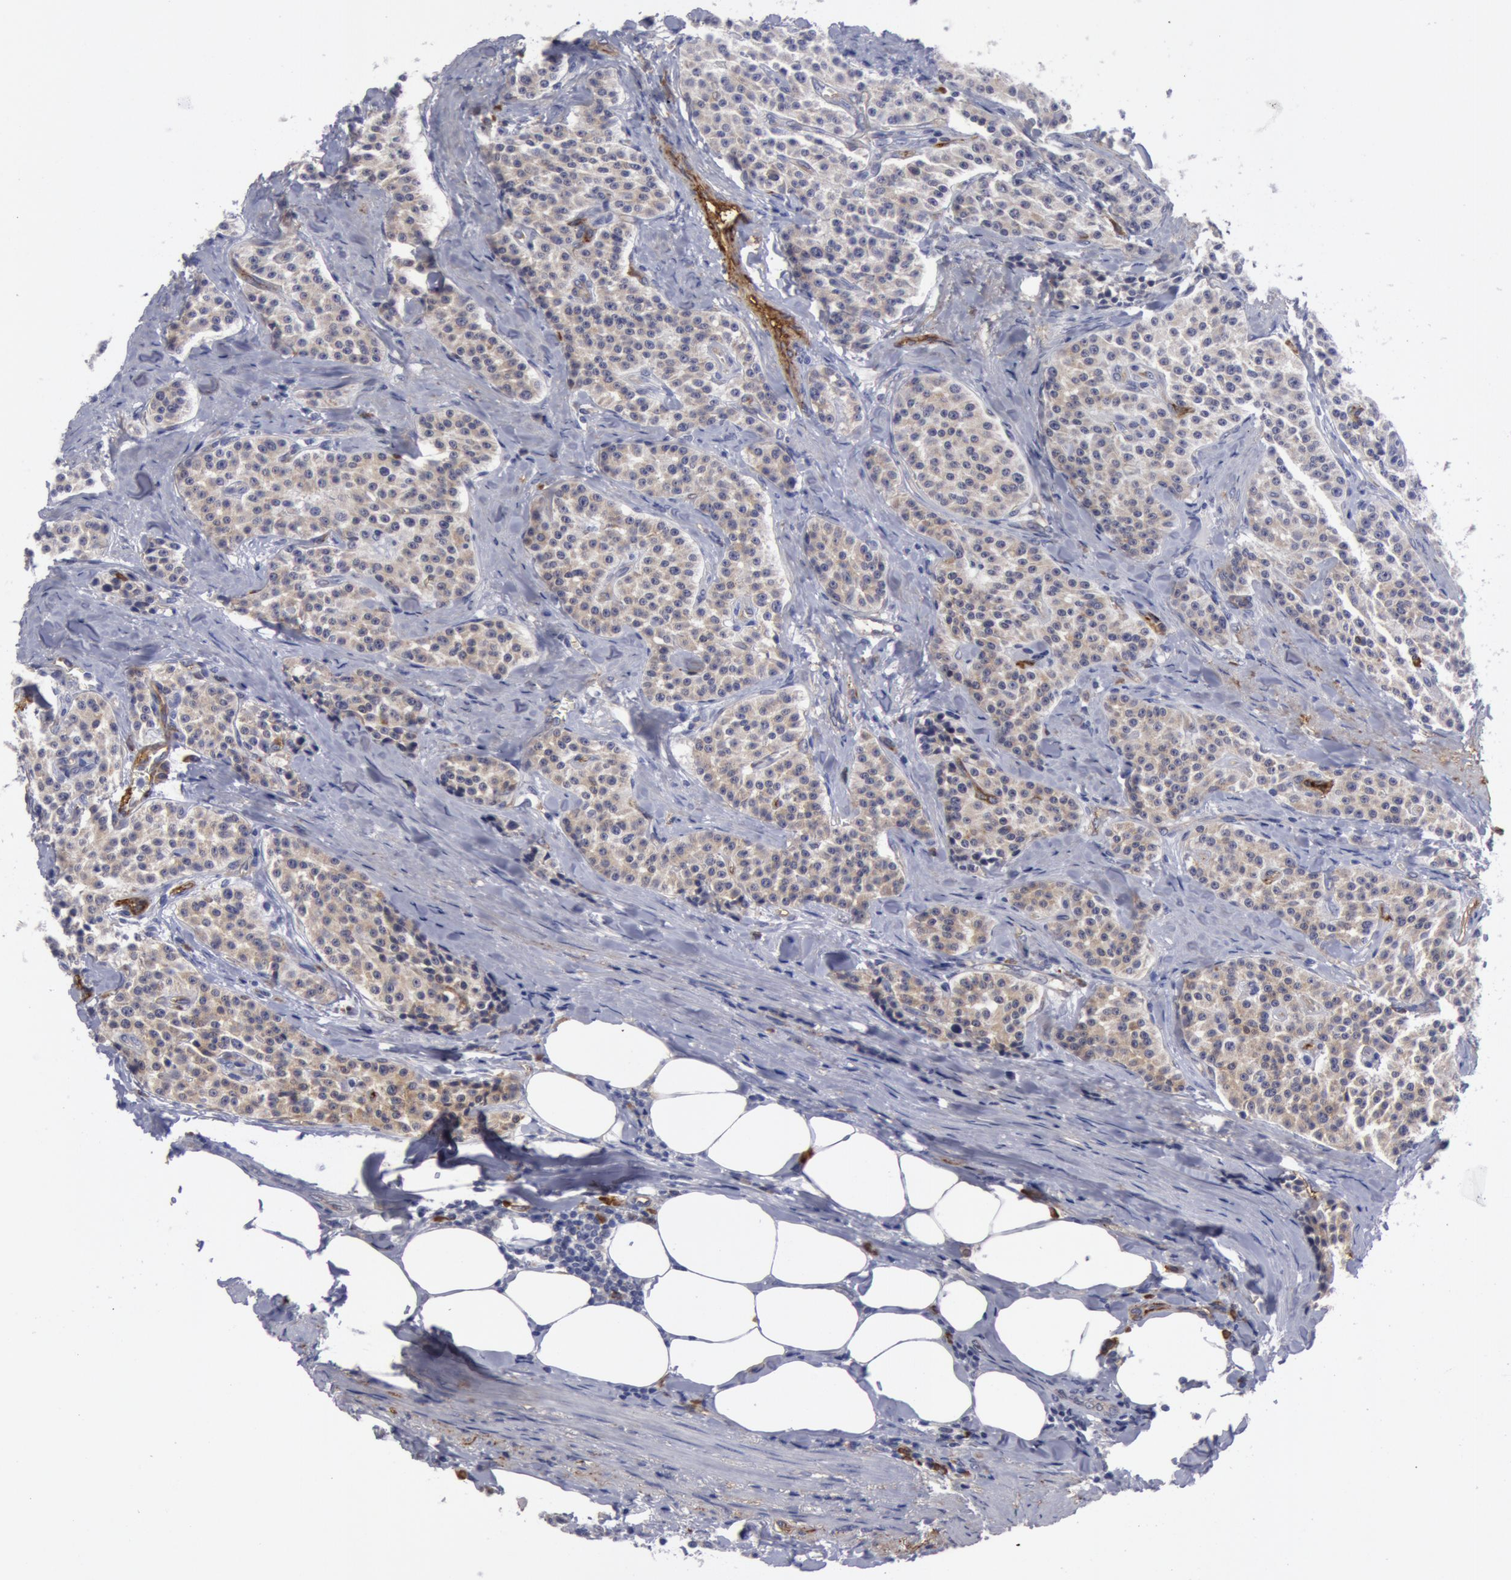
{"staining": {"intensity": "weak", "quantity": "<25%", "location": "cytoplasmic/membranous"}, "tissue": "carcinoid", "cell_type": "Tumor cells", "image_type": "cancer", "snomed": [{"axis": "morphology", "description": "Carcinoid, malignant, NOS"}, {"axis": "topography", "description": "Stomach"}], "caption": "An image of human carcinoid is negative for staining in tumor cells.", "gene": "IL23A", "patient": {"sex": "female", "age": 76}}